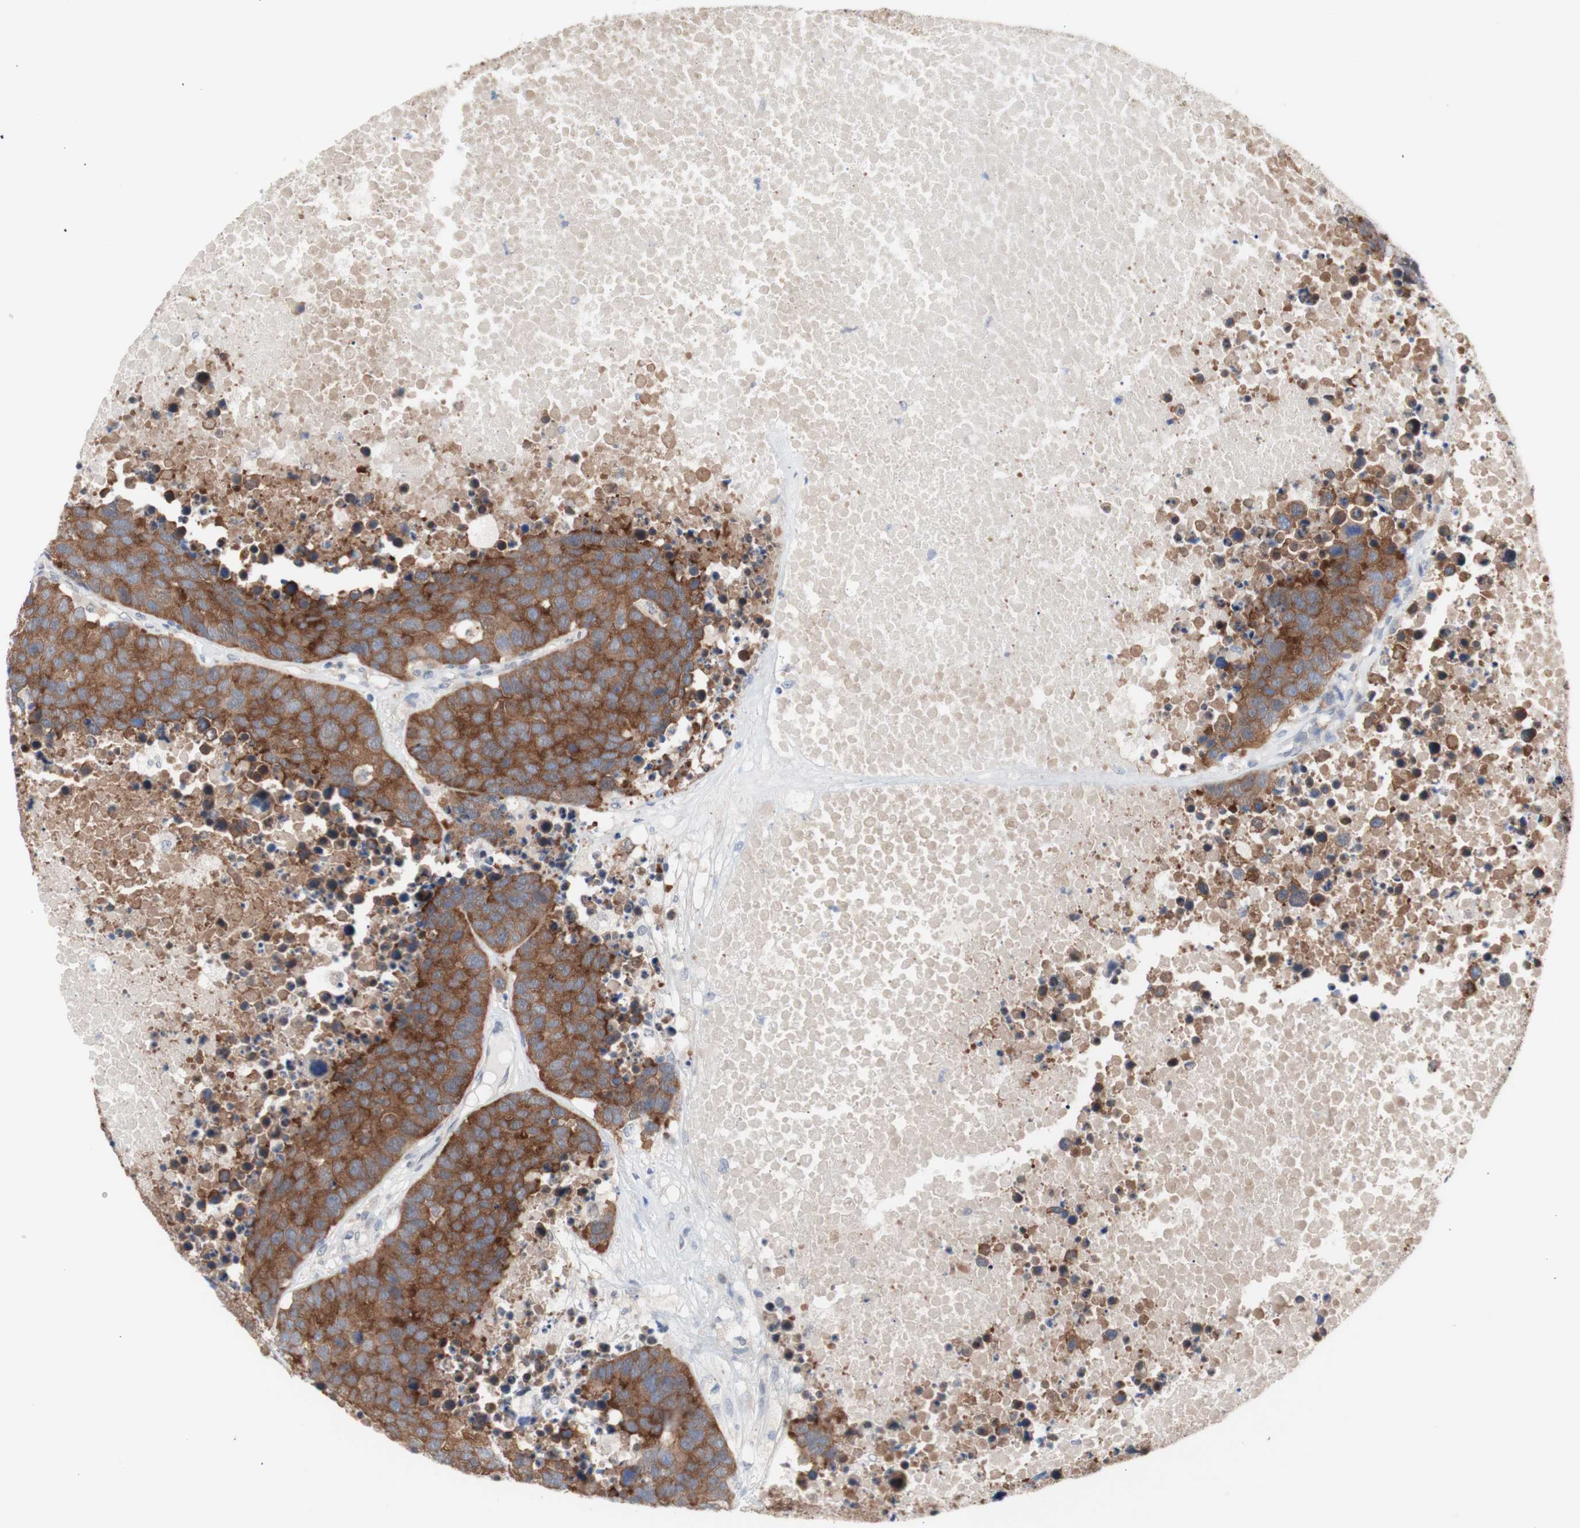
{"staining": {"intensity": "strong", "quantity": ">75%", "location": "cytoplasmic/membranous"}, "tissue": "carcinoid", "cell_type": "Tumor cells", "image_type": "cancer", "snomed": [{"axis": "morphology", "description": "Carcinoid, malignant, NOS"}, {"axis": "topography", "description": "Lung"}], "caption": "The immunohistochemical stain highlights strong cytoplasmic/membranous positivity in tumor cells of carcinoid tissue. The staining is performed using DAB brown chromogen to label protein expression. The nuclei are counter-stained blue using hematoxylin.", "gene": "PRMT5", "patient": {"sex": "male", "age": 60}}